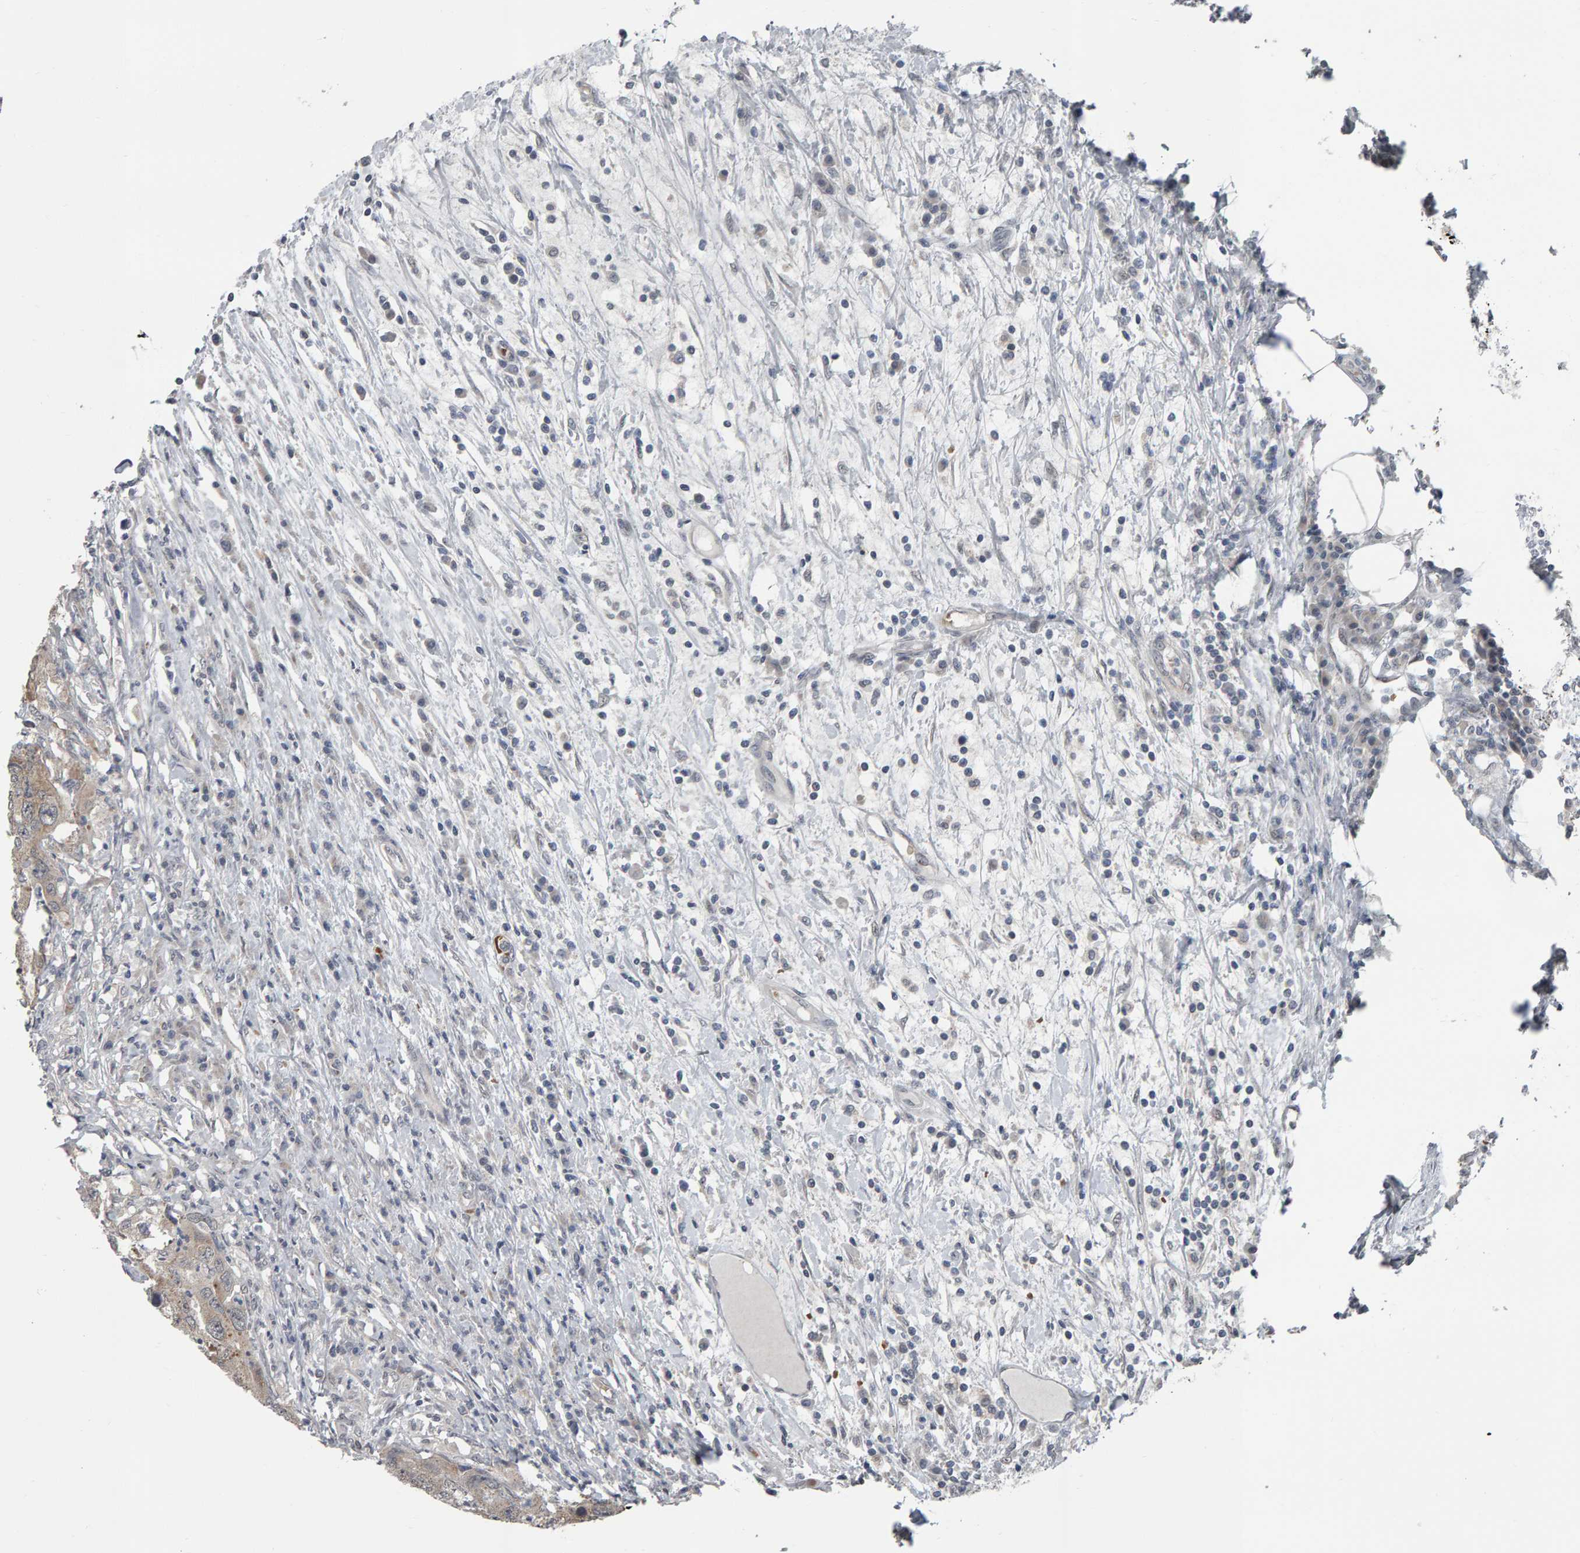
{"staining": {"intensity": "weak", "quantity": ">75%", "location": "cytoplasmic/membranous"}, "tissue": "colorectal cancer", "cell_type": "Tumor cells", "image_type": "cancer", "snomed": [{"axis": "morphology", "description": "Adenocarcinoma, NOS"}, {"axis": "topography", "description": "Colon"}], "caption": "Tumor cells display low levels of weak cytoplasmic/membranous staining in about >75% of cells in colorectal adenocarcinoma.", "gene": "COASY", "patient": {"sex": "male", "age": 71}}